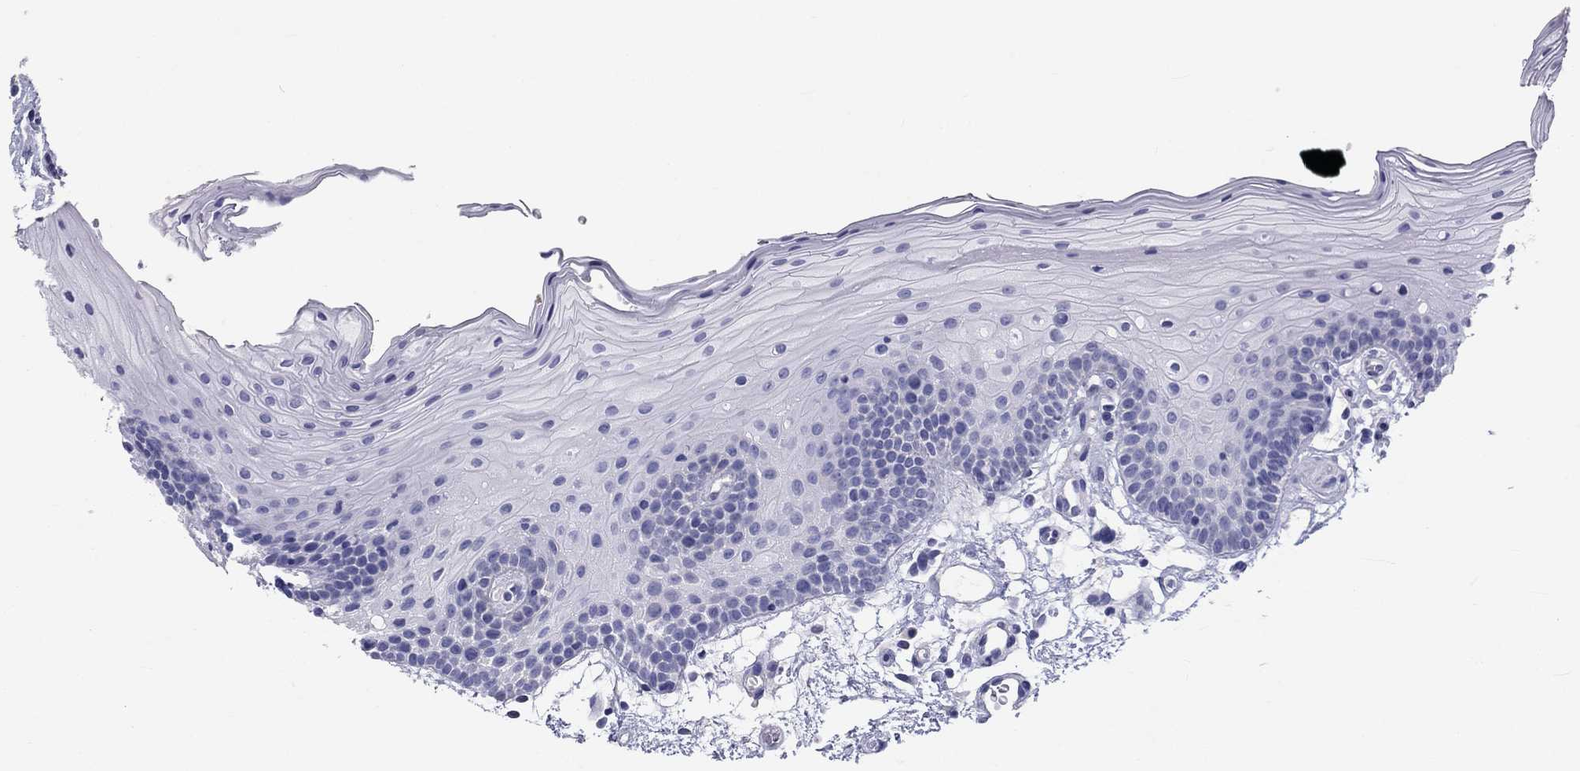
{"staining": {"intensity": "negative", "quantity": "none", "location": "none"}, "tissue": "oral mucosa", "cell_type": "Squamous epithelial cells", "image_type": "normal", "snomed": [{"axis": "morphology", "description": "Normal tissue, NOS"}, {"axis": "topography", "description": "Oral tissue"}, {"axis": "topography", "description": "Tounge, NOS"}], "caption": "Human oral mucosa stained for a protein using IHC exhibits no positivity in squamous epithelial cells.", "gene": "DNALI1", "patient": {"sex": "female", "age": 83}}